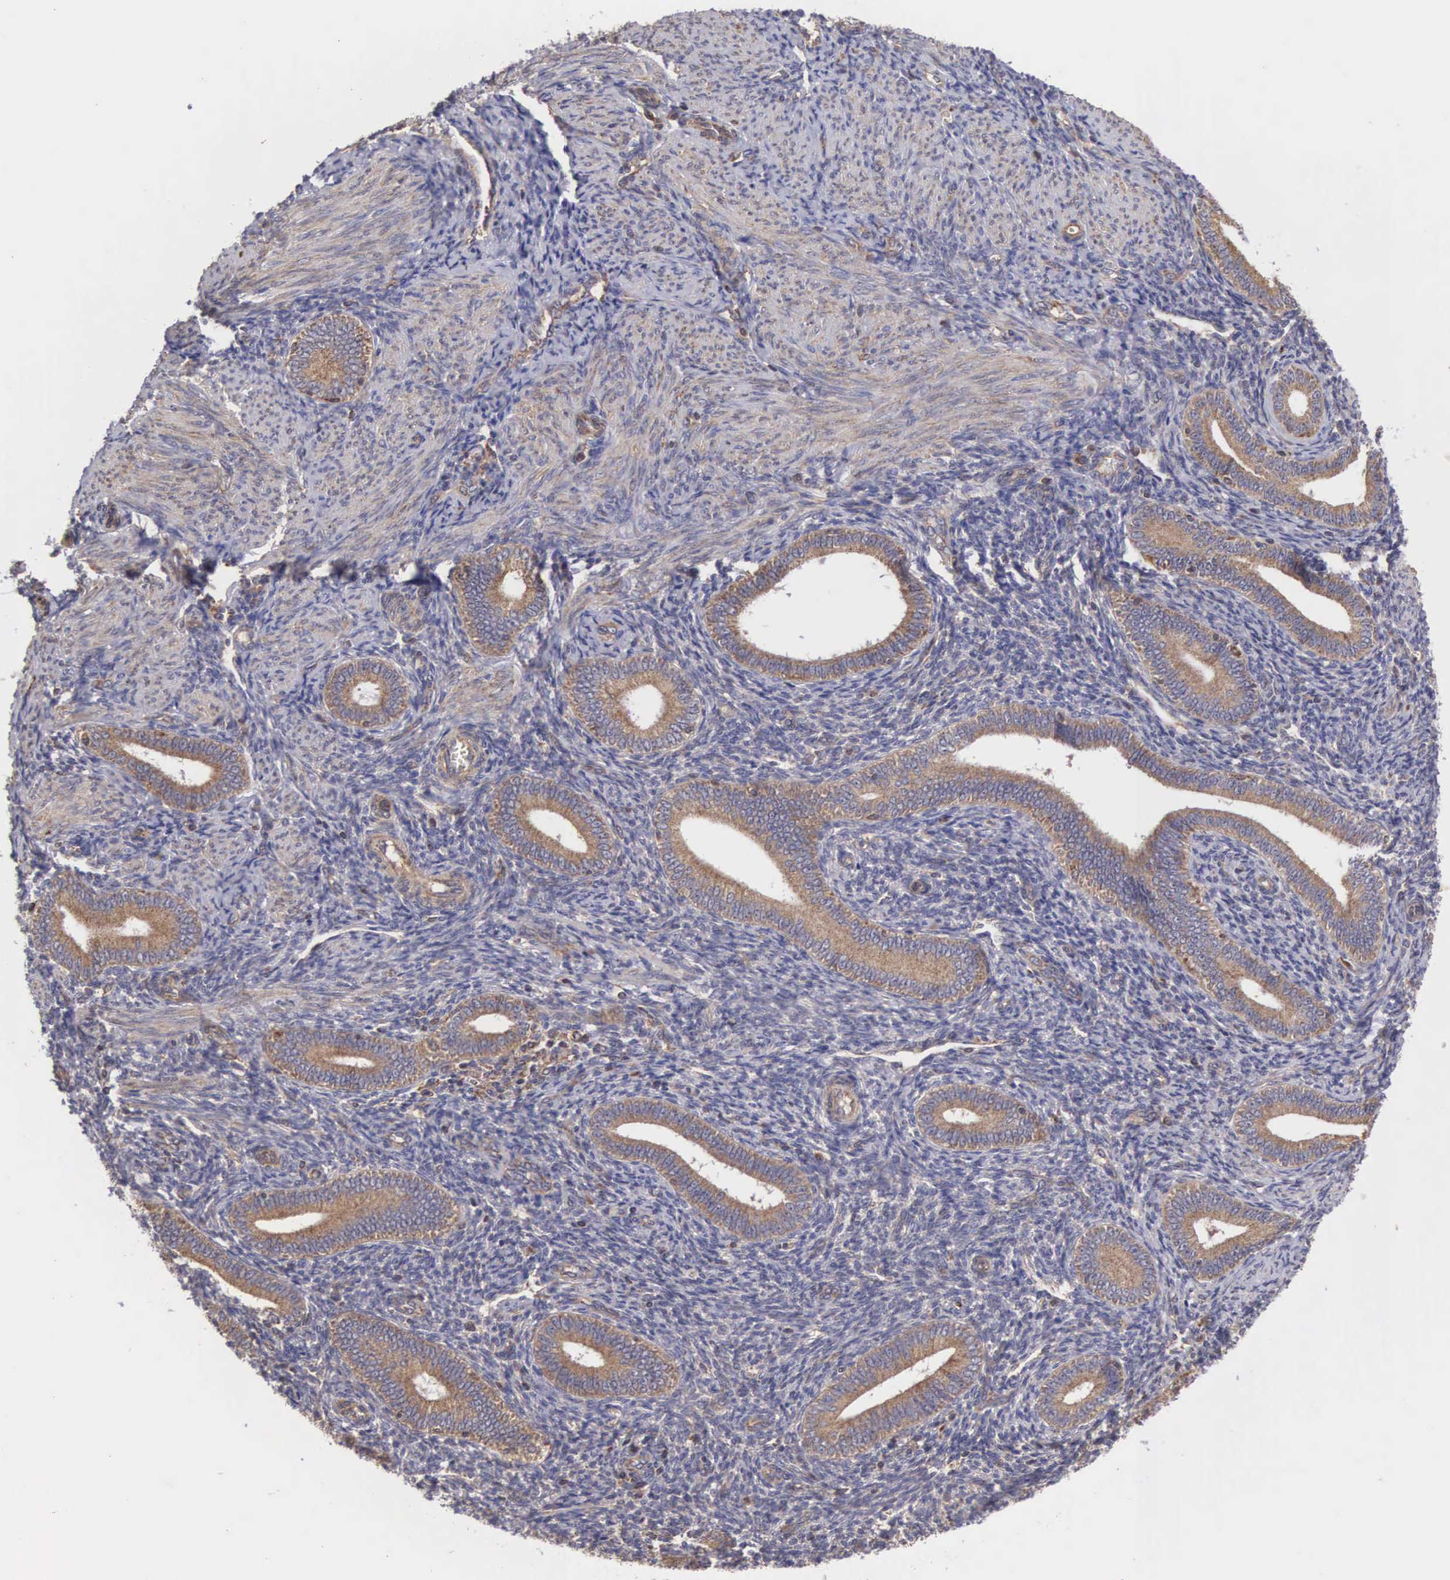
{"staining": {"intensity": "moderate", "quantity": "<25%", "location": "cytoplasmic/membranous"}, "tissue": "endometrium", "cell_type": "Cells in endometrial stroma", "image_type": "normal", "snomed": [{"axis": "morphology", "description": "Normal tissue, NOS"}, {"axis": "topography", "description": "Endometrium"}], "caption": "Moderate cytoplasmic/membranous protein expression is appreciated in approximately <25% of cells in endometrial stroma in endometrium. (Brightfield microscopy of DAB IHC at high magnification).", "gene": "DHRS1", "patient": {"sex": "female", "age": 35}}